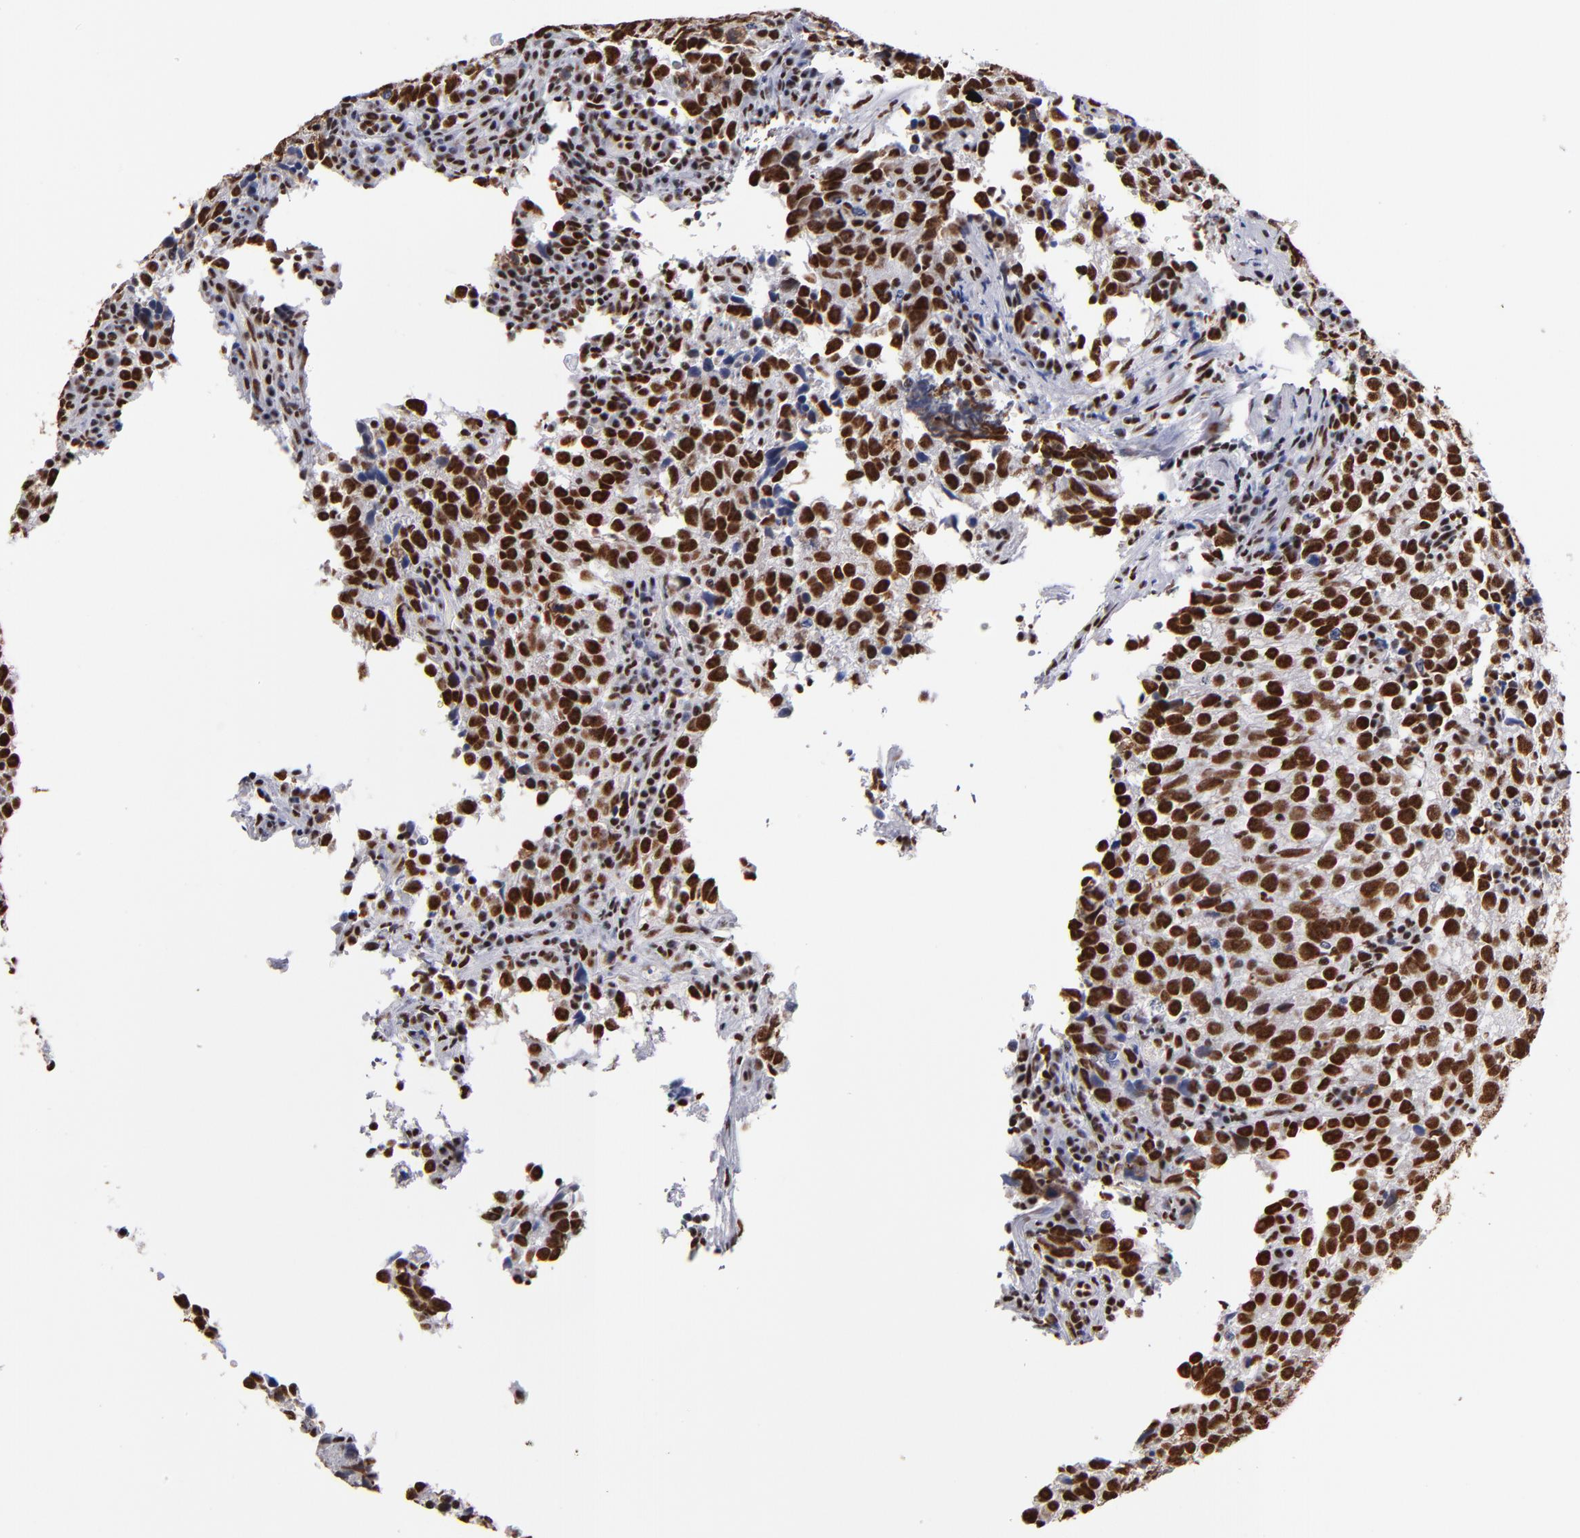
{"staining": {"intensity": "strong", "quantity": ">75%", "location": "cytoplasmic/membranous"}, "tissue": "testis cancer", "cell_type": "Tumor cells", "image_type": "cancer", "snomed": [{"axis": "morphology", "description": "Seminoma, NOS"}, {"axis": "topography", "description": "Testis"}], "caption": "Immunohistochemistry (IHC) image of seminoma (testis) stained for a protein (brown), which demonstrates high levels of strong cytoplasmic/membranous staining in approximately >75% of tumor cells.", "gene": "MN1", "patient": {"sex": "male", "age": 38}}